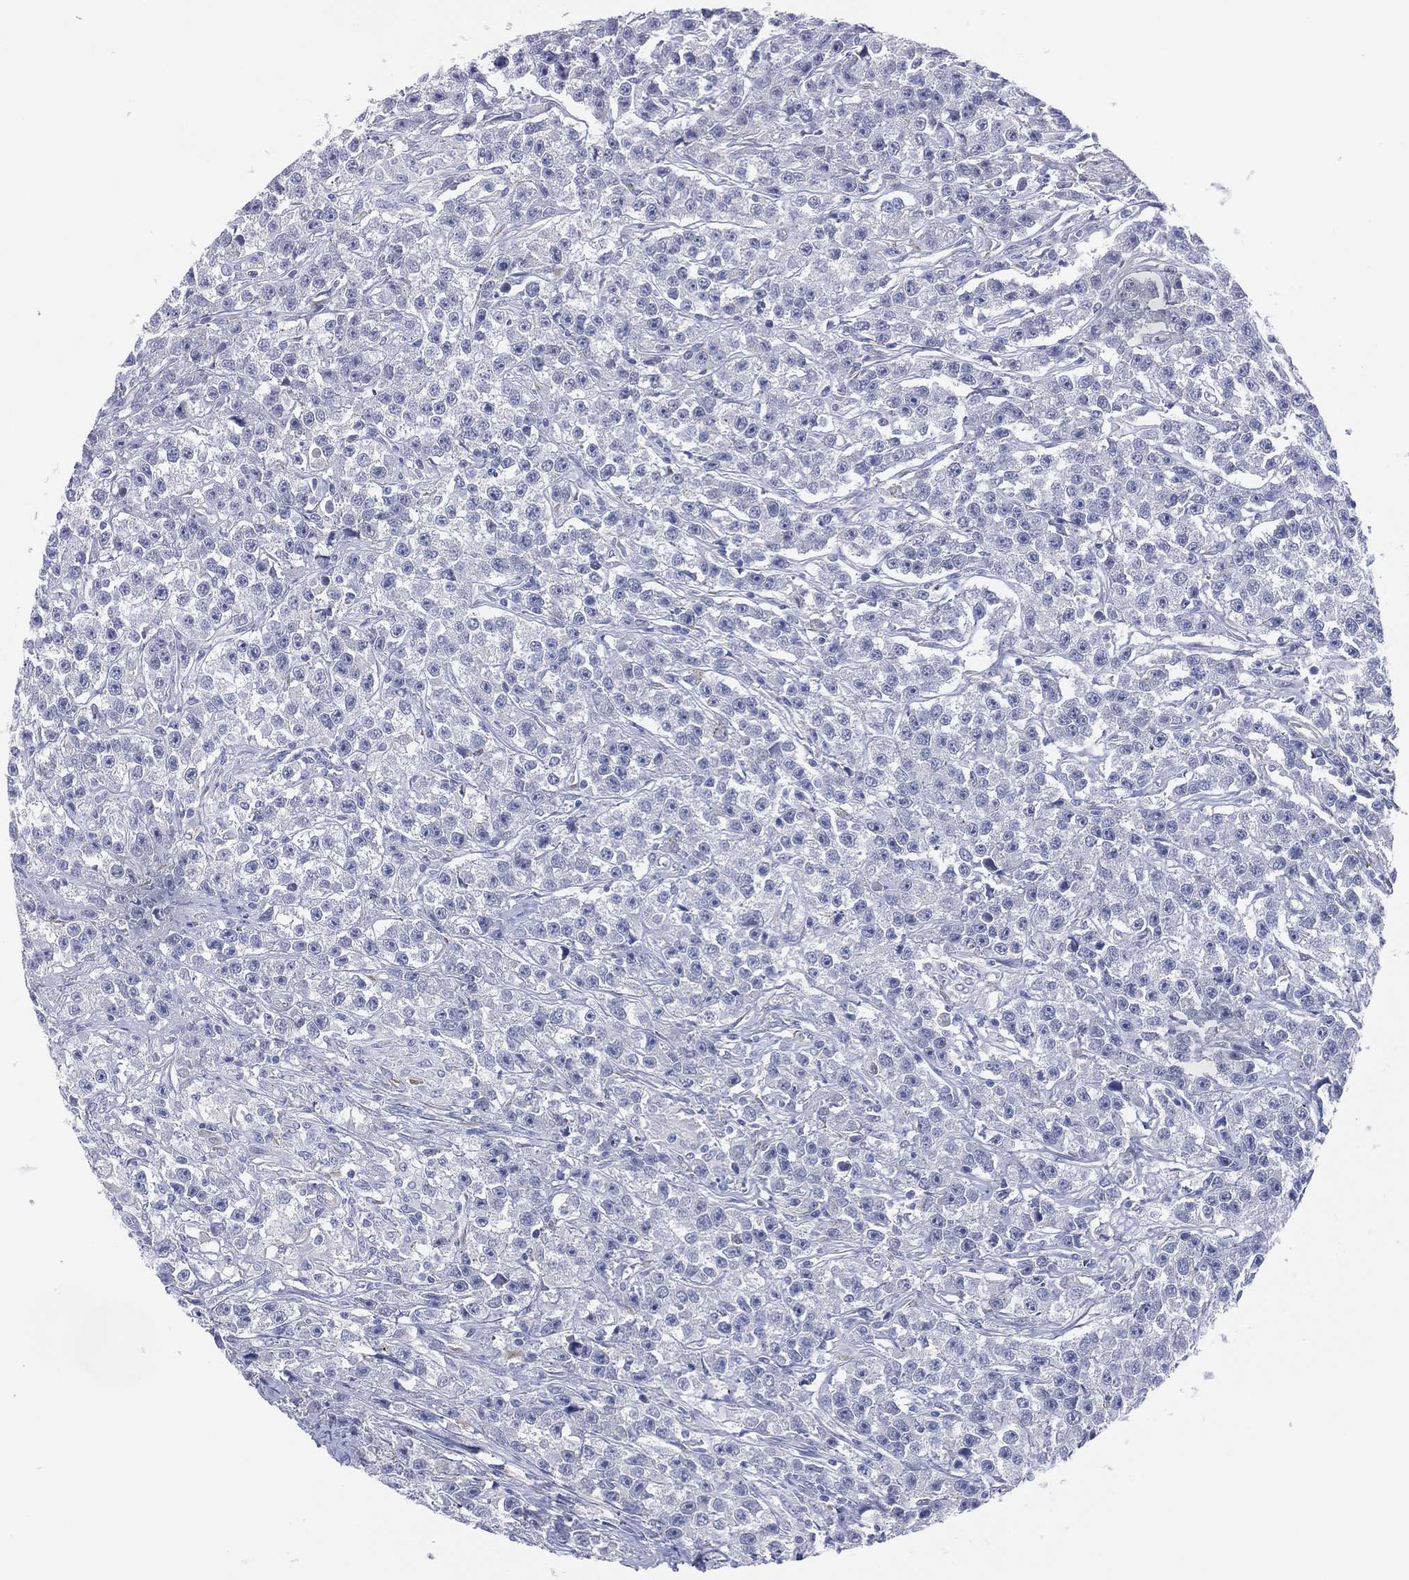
{"staining": {"intensity": "negative", "quantity": "none", "location": "none"}, "tissue": "testis cancer", "cell_type": "Tumor cells", "image_type": "cancer", "snomed": [{"axis": "morphology", "description": "Seminoma, NOS"}, {"axis": "topography", "description": "Testis"}], "caption": "Immunohistochemical staining of human testis seminoma exhibits no significant staining in tumor cells.", "gene": "MLF1", "patient": {"sex": "male", "age": 59}}